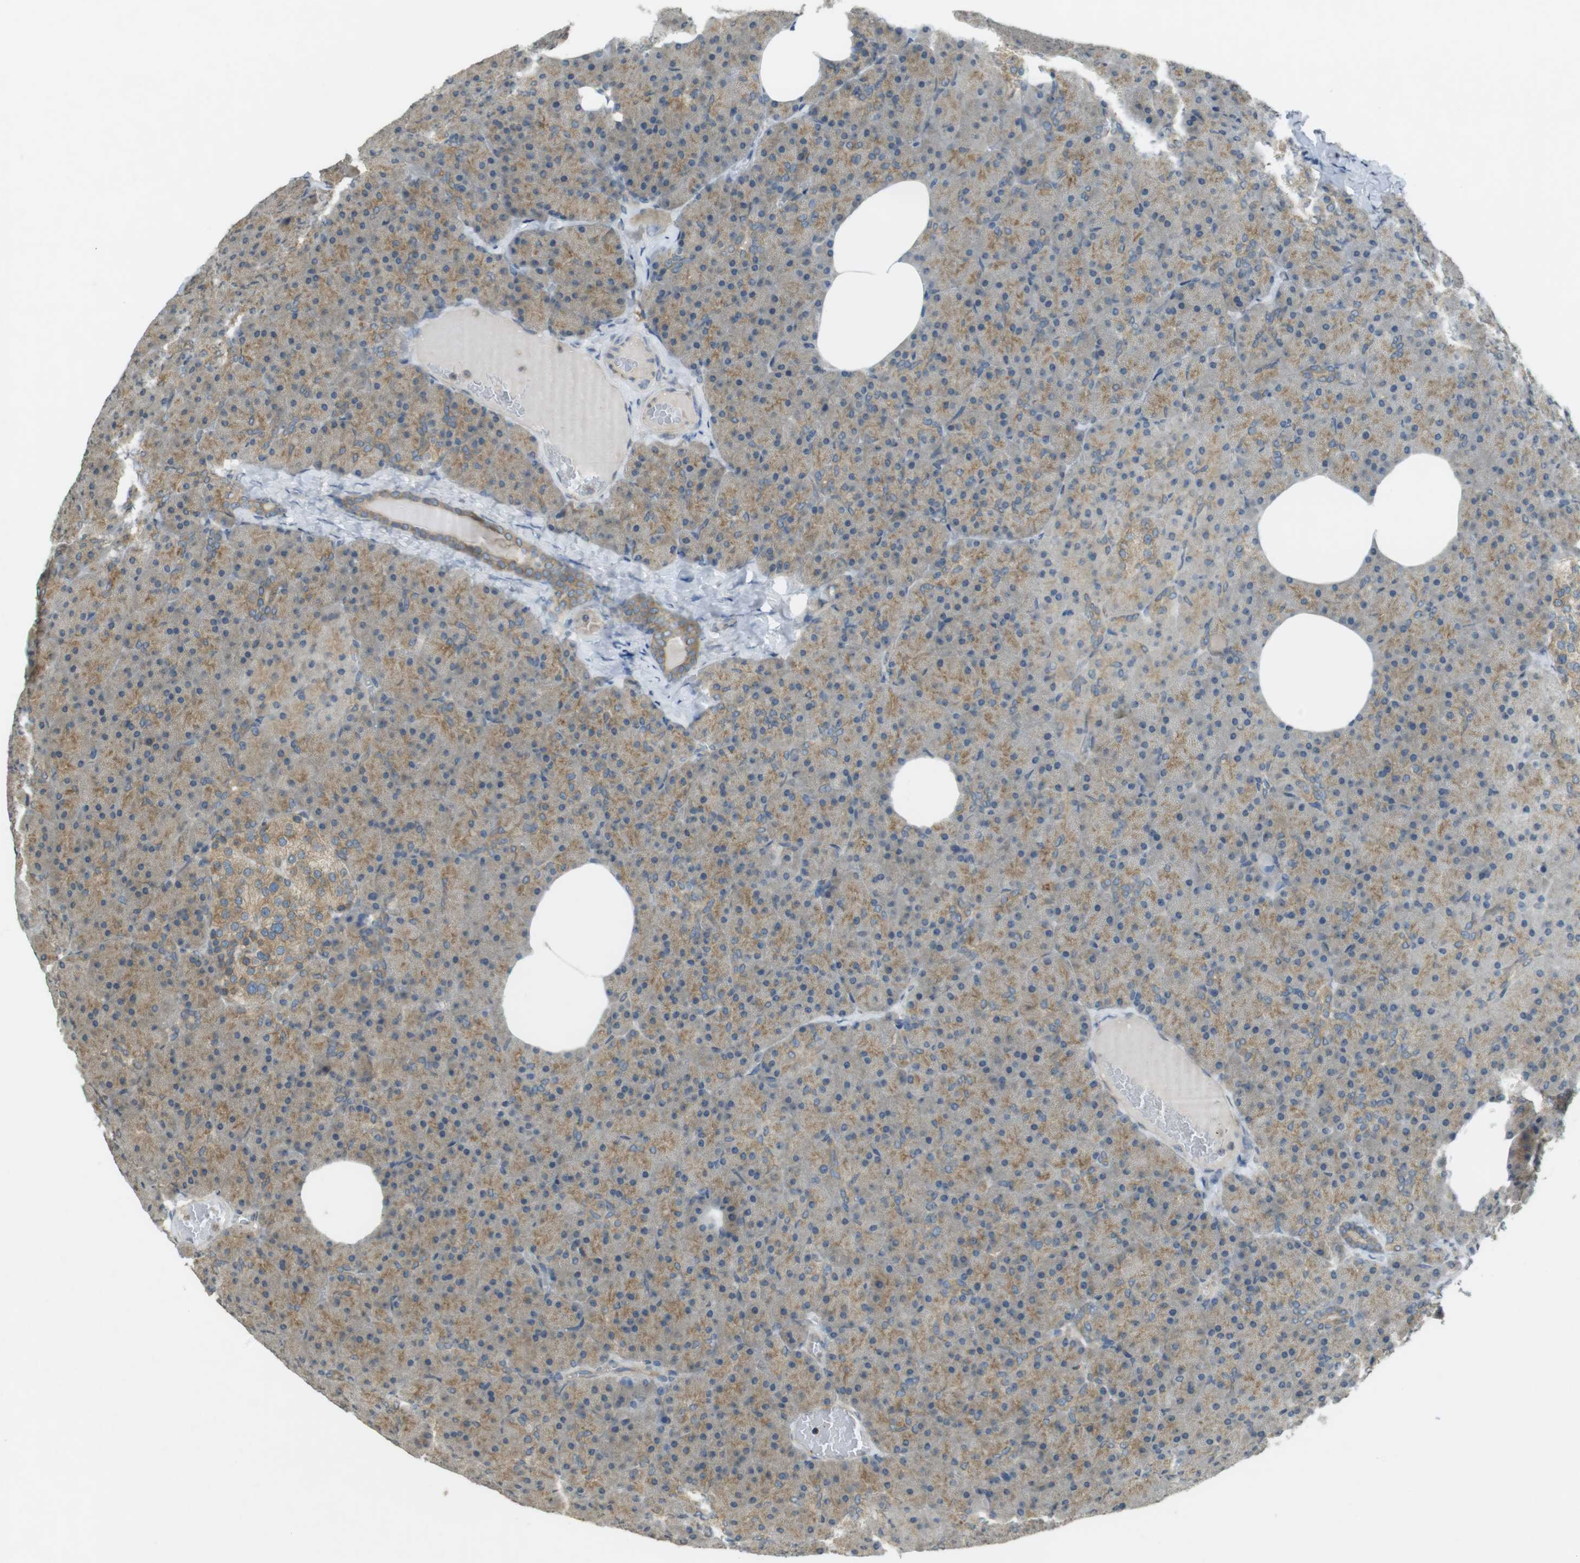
{"staining": {"intensity": "moderate", "quantity": ">75%", "location": "cytoplasmic/membranous"}, "tissue": "pancreas", "cell_type": "Exocrine glandular cells", "image_type": "normal", "snomed": [{"axis": "morphology", "description": "Normal tissue, NOS"}, {"axis": "topography", "description": "Pancreas"}], "caption": "Moderate cytoplasmic/membranous positivity for a protein is appreciated in about >75% of exocrine glandular cells of unremarkable pancreas using immunohistochemistry (IHC).", "gene": "KIF5B", "patient": {"sex": "female", "age": 35}}